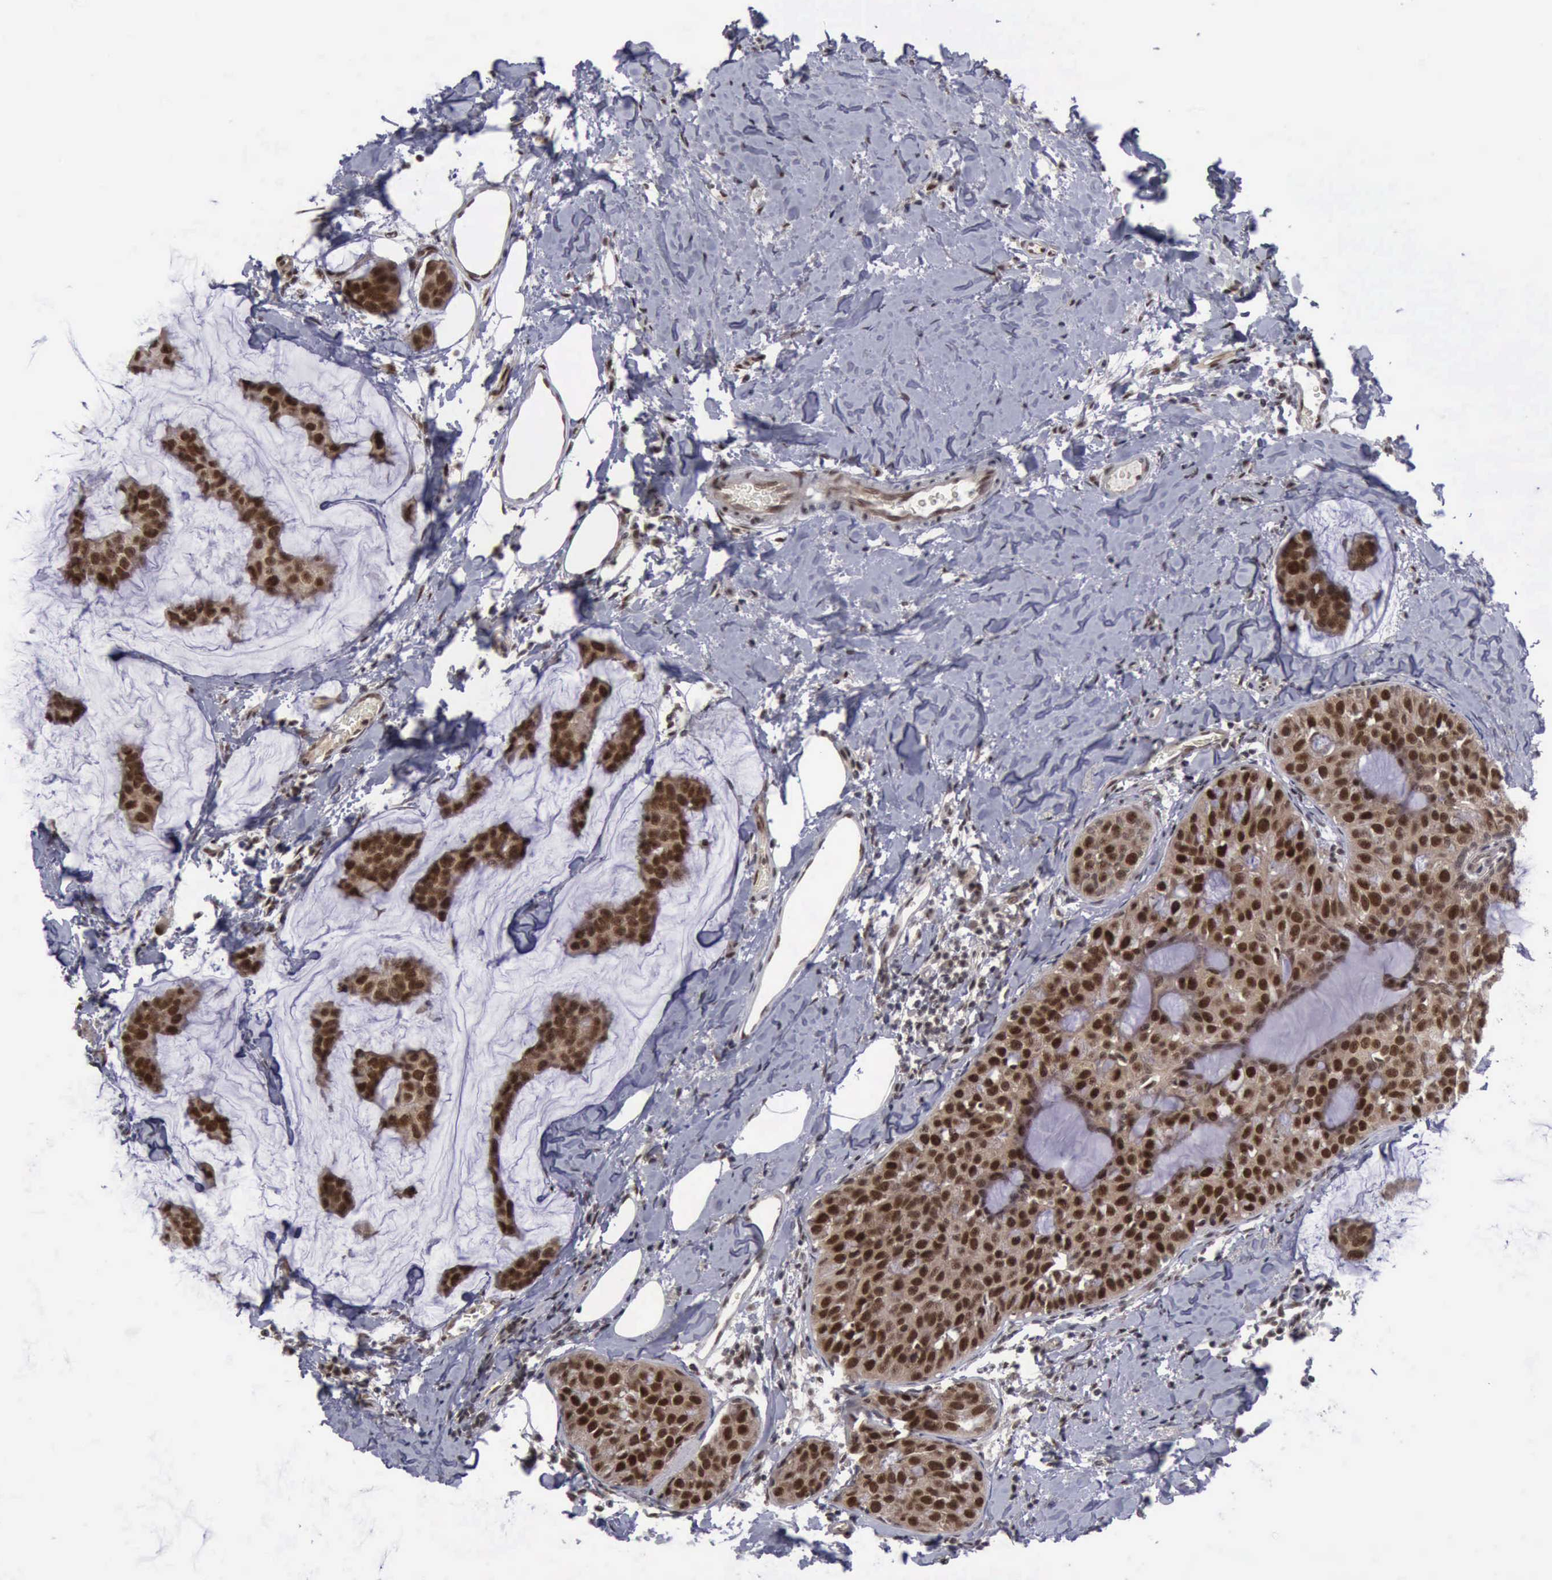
{"staining": {"intensity": "strong", "quantity": ">75%", "location": "cytoplasmic/membranous,nuclear"}, "tissue": "breast cancer", "cell_type": "Tumor cells", "image_type": "cancer", "snomed": [{"axis": "morphology", "description": "Normal tissue, NOS"}, {"axis": "morphology", "description": "Duct carcinoma"}, {"axis": "topography", "description": "Breast"}], "caption": "DAB immunohistochemical staining of breast cancer (intraductal carcinoma) exhibits strong cytoplasmic/membranous and nuclear protein expression in about >75% of tumor cells.", "gene": "ATM", "patient": {"sex": "female", "age": 50}}